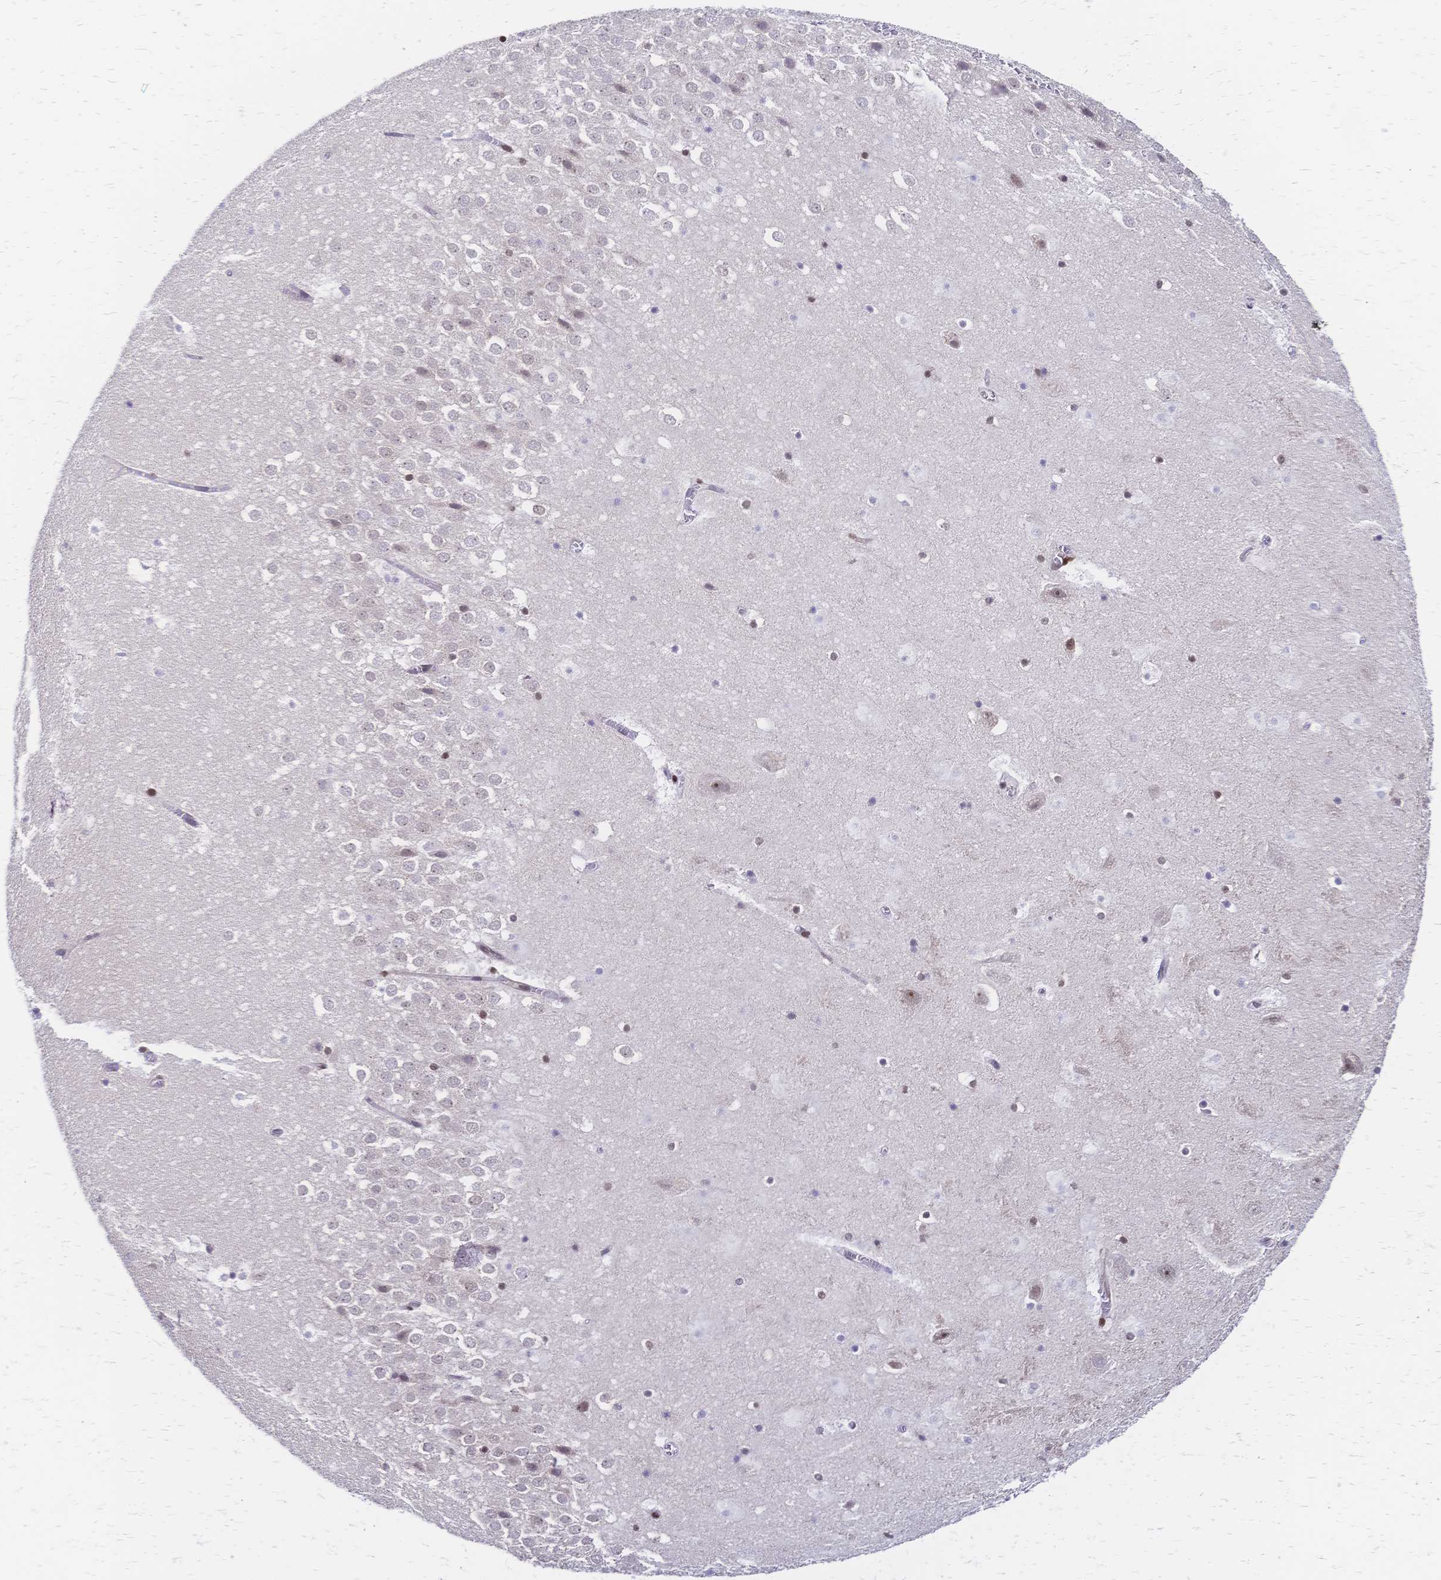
{"staining": {"intensity": "negative", "quantity": "none", "location": "none"}, "tissue": "hippocampus", "cell_type": "Glial cells", "image_type": "normal", "snomed": [{"axis": "morphology", "description": "Normal tissue, NOS"}, {"axis": "topography", "description": "Hippocampus"}], "caption": "There is no significant staining in glial cells of hippocampus.", "gene": "CBX7", "patient": {"sex": "female", "age": 42}}